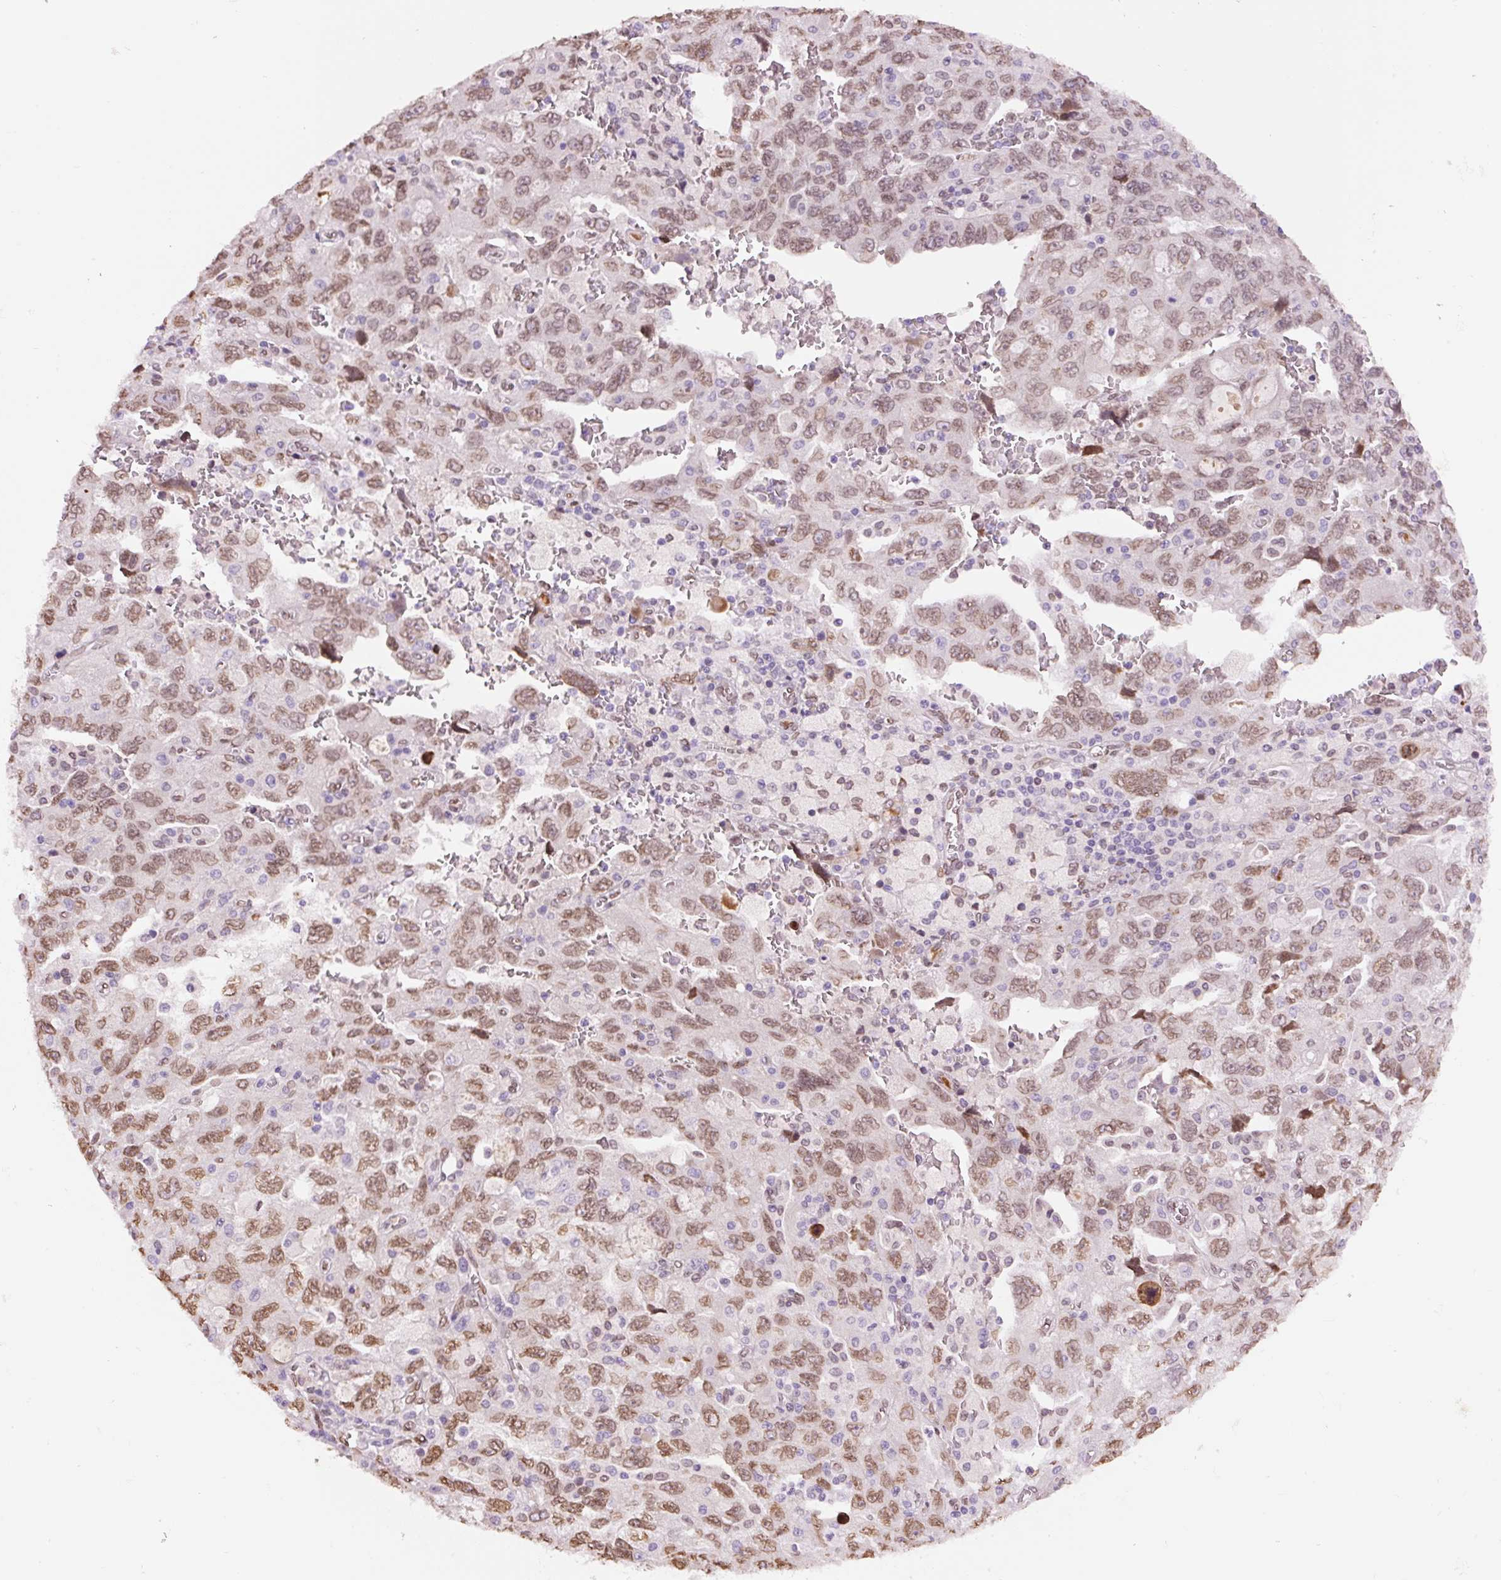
{"staining": {"intensity": "moderate", "quantity": ">75%", "location": "nuclear"}, "tissue": "ovarian cancer", "cell_type": "Tumor cells", "image_type": "cancer", "snomed": [{"axis": "morphology", "description": "Carcinoma, NOS"}, {"axis": "morphology", "description": "Cystadenocarcinoma, serous, NOS"}, {"axis": "topography", "description": "Ovary"}], "caption": "Immunohistochemical staining of ovarian cancer demonstrates medium levels of moderate nuclear staining in about >75% of tumor cells.", "gene": "ZNF224", "patient": {"sex": "female", "age": 69}}